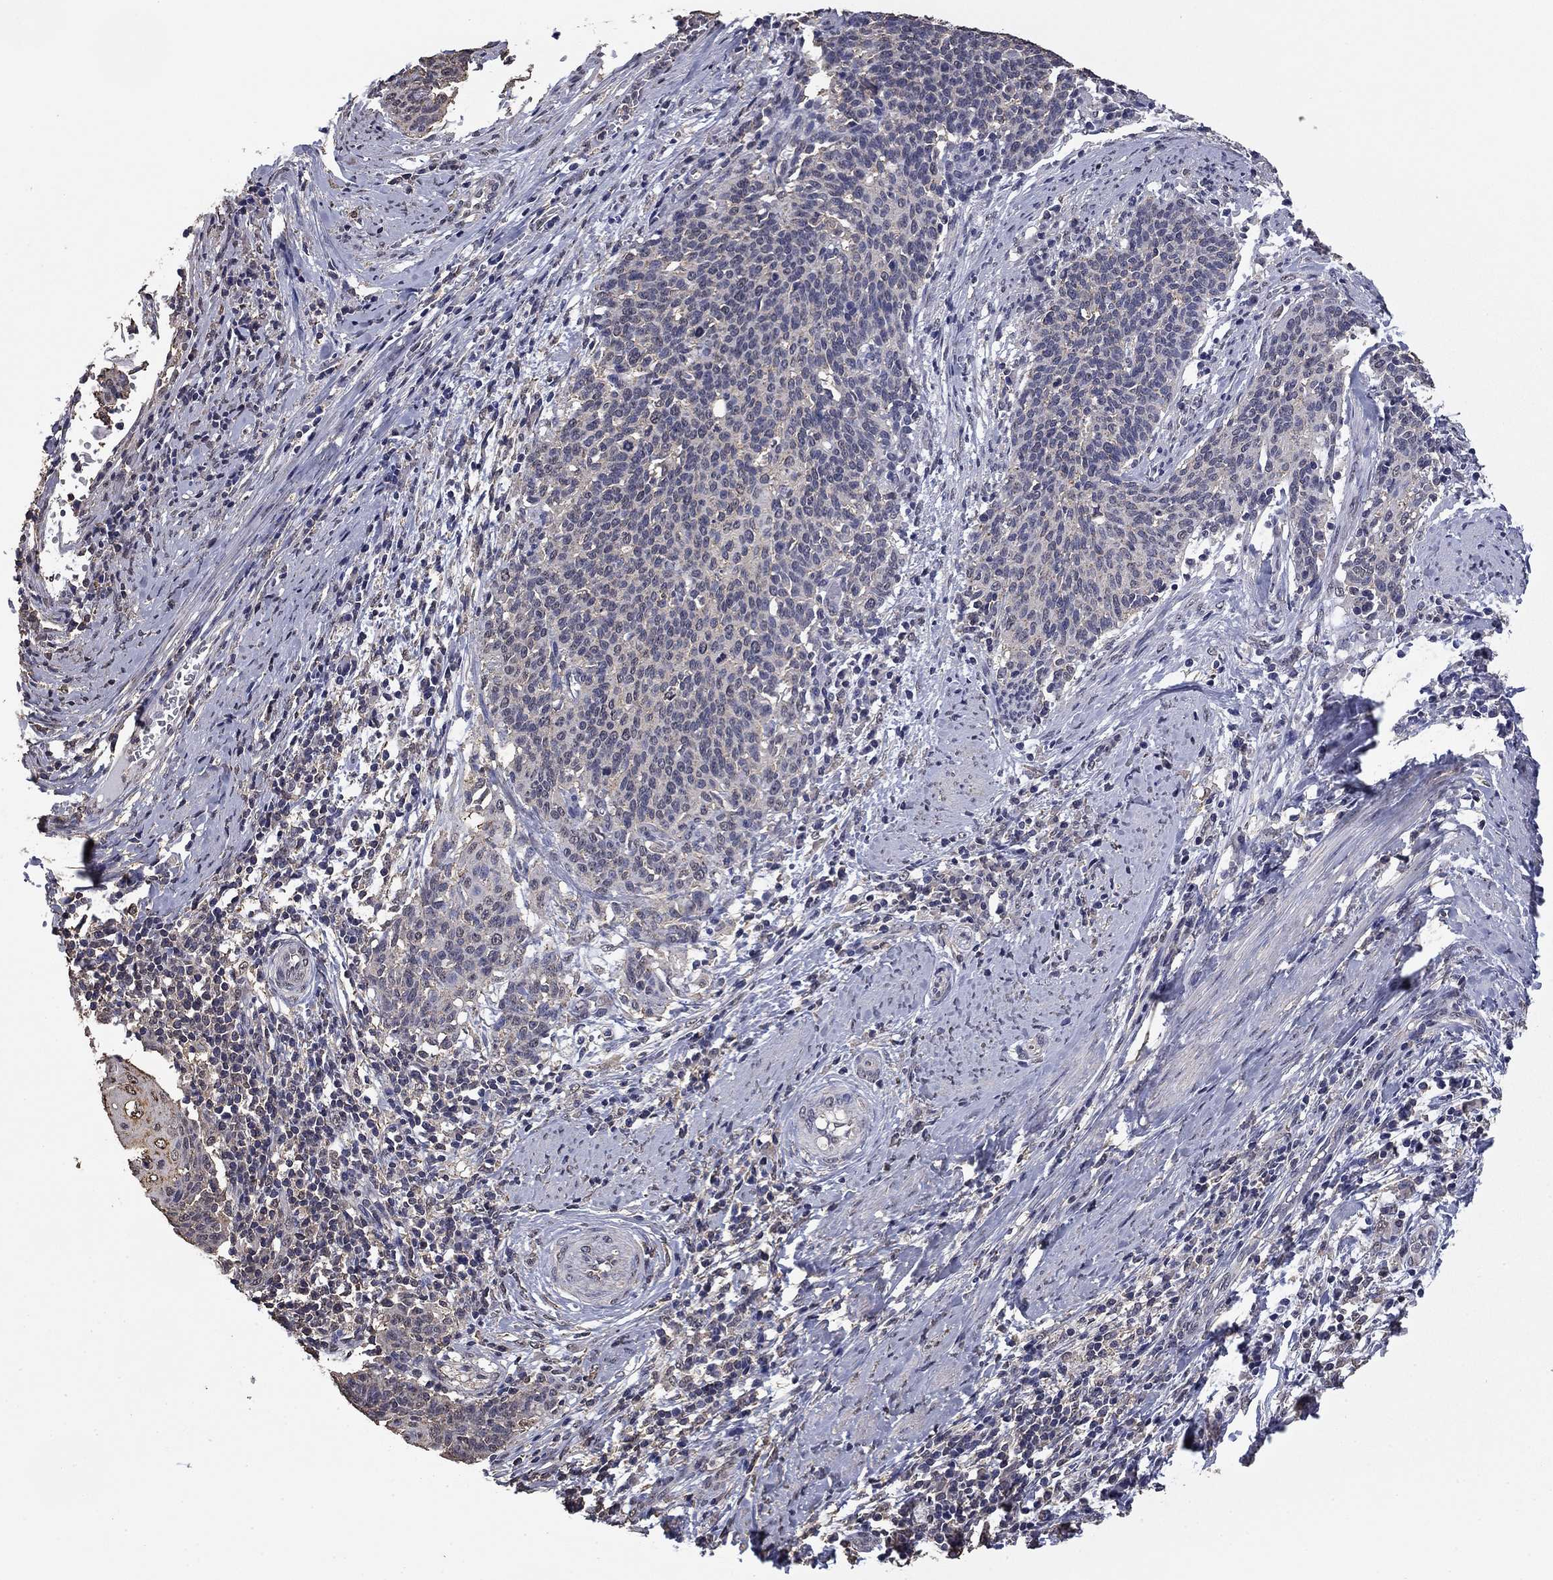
{"staining": {"intensity": "negative", "quantity": "none", "location": "none"}, "tissue": "cervical cancer", "cell_type": "Tumor cells", "image_type": "cancer", "snomed": [{"axis": "morphology", "description": "Squamous cell carcinoma, NOS"}, {"axis": "topography", "description": "Cervix"}], "caption": "High magnification brightfield microscopy of cervical squamous cell carcinoma stained with DAB (brown) and counterstained with hematoxylin (blue): tumor cells show no significant expression. (Stains: DAB IHC with hematoxylin counter stain, Microscopy: brightfield microscopy at high magnification).", "gene": "MFAP3L", "patient": {"sex": "female", "age": 39}}